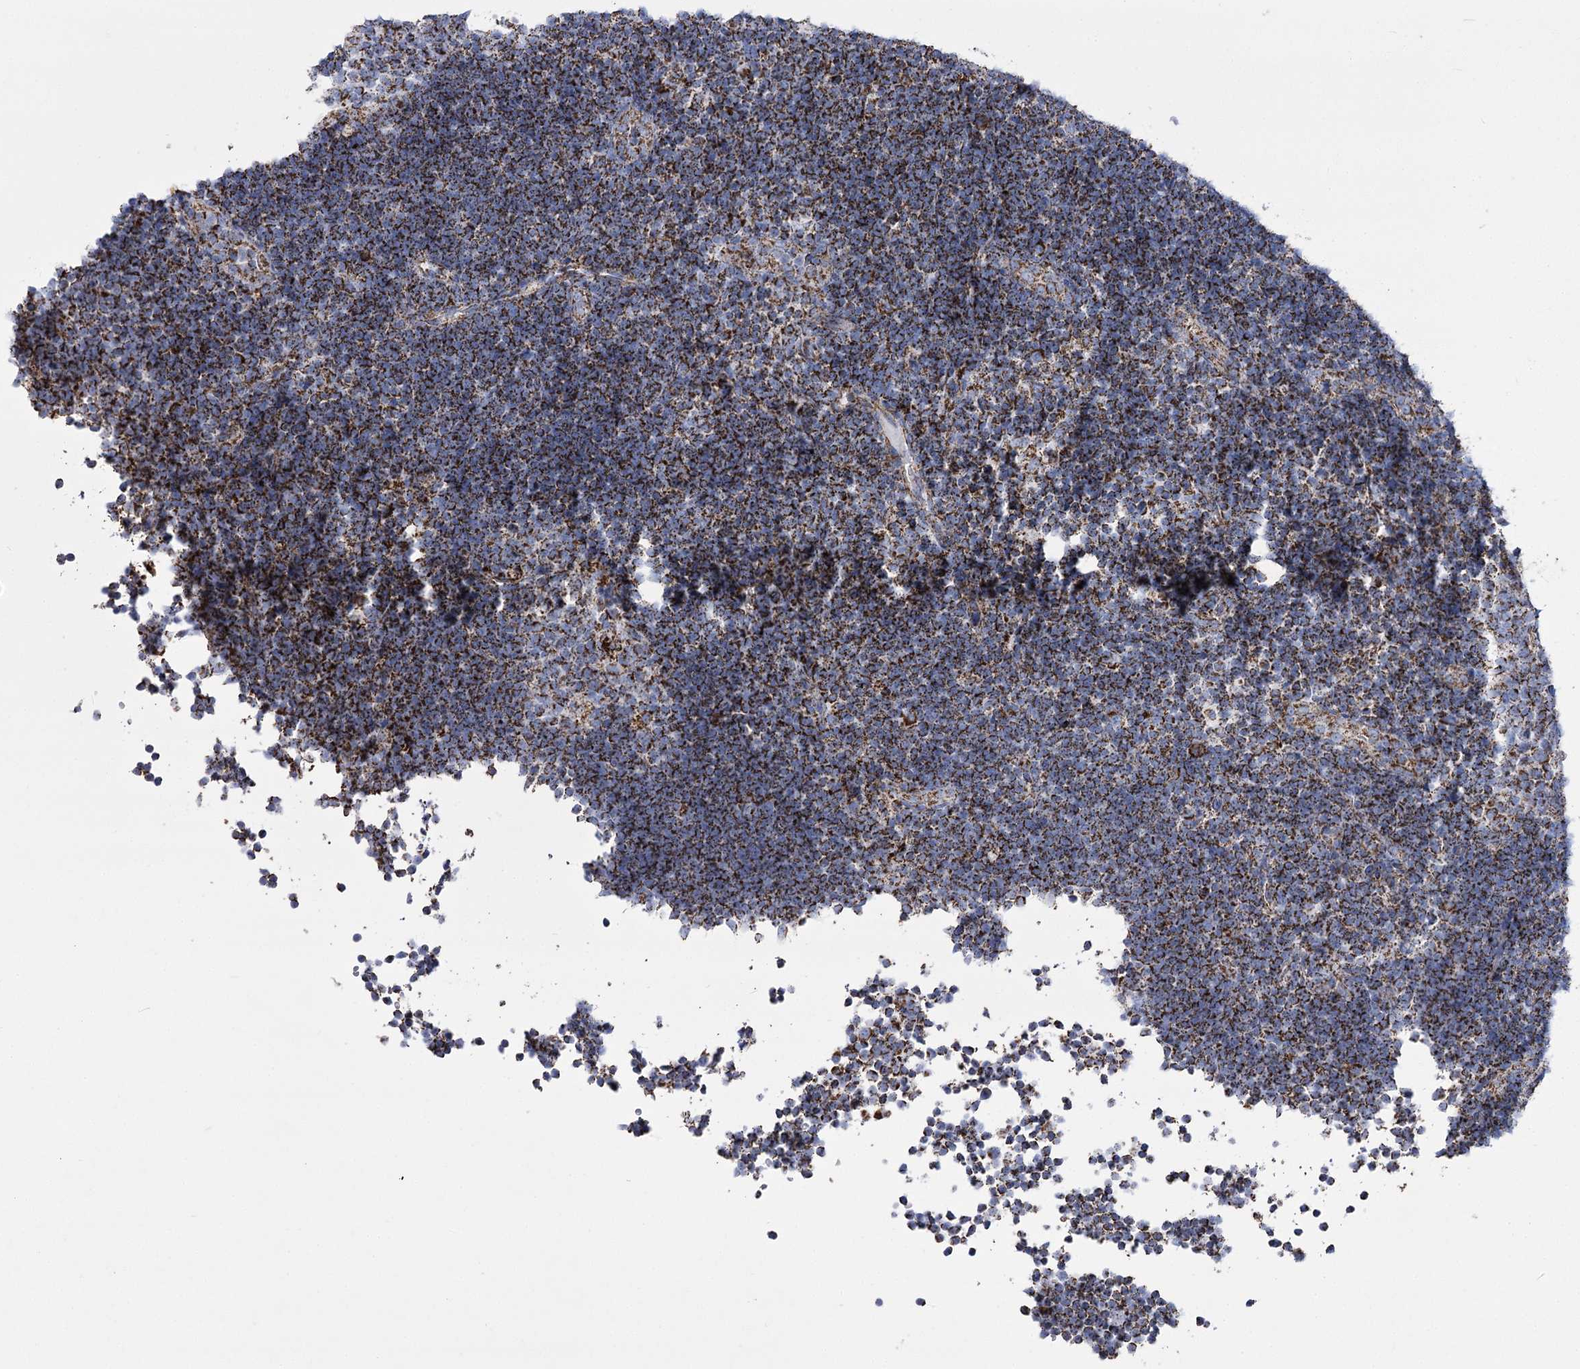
{"staining": {"intensity": "strong", "quantity": ">75%", "location": "cytoplasmic/membranous"}, "tissue": "lymph node", "cell_type": "Non-germinal center cells", "image_type": "normal", "snomed": [{"axis": "morphology", "description": "Normal tissue, NOS"}, {"axis": "topography", "description": "Lymph node"}], "caption": "Brown immunohistochemical staining in unremarkable human lymph node shows strong cytoplasmic/membranous positivity in about >75% of non-germinal center cells.", "gene": "PDHB", "patient": {"sex": "female", "age": 22}}